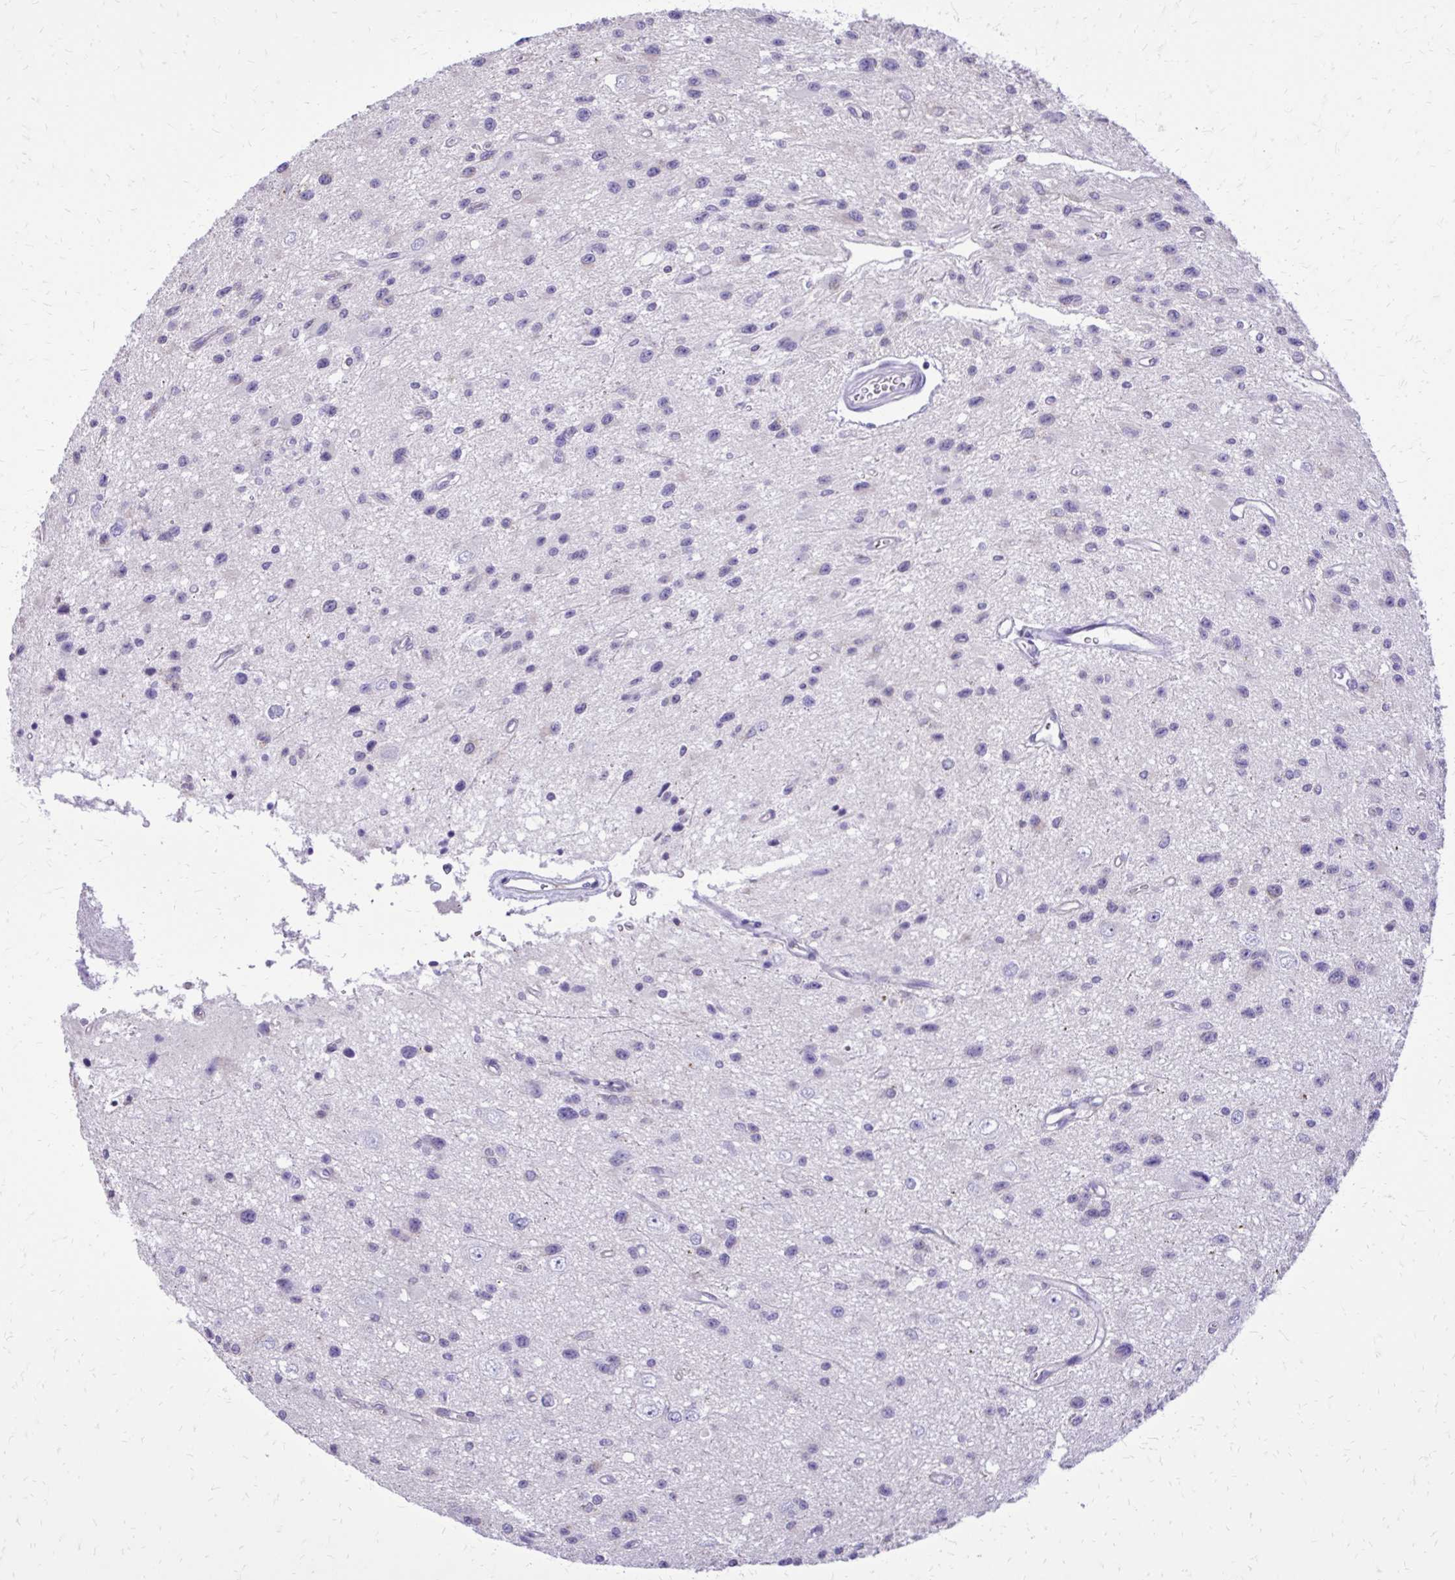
{"staining": {"intensity": "negative", "quantity": "none", "location": "none"}, "tissue": "glioma", "cell_type": "Tumor cells", "image_type": "cancer", "snomed": [{"axis": "morphology", "description": "Glioma, malignant, Low grade"}, {"axis": "topography", "description": "Brain"}], "caption": "IHC of human glioma exhibits no positivity in tumor cells.", "gene": "CAT", "patient": {"sex": "male", "age": 43}}